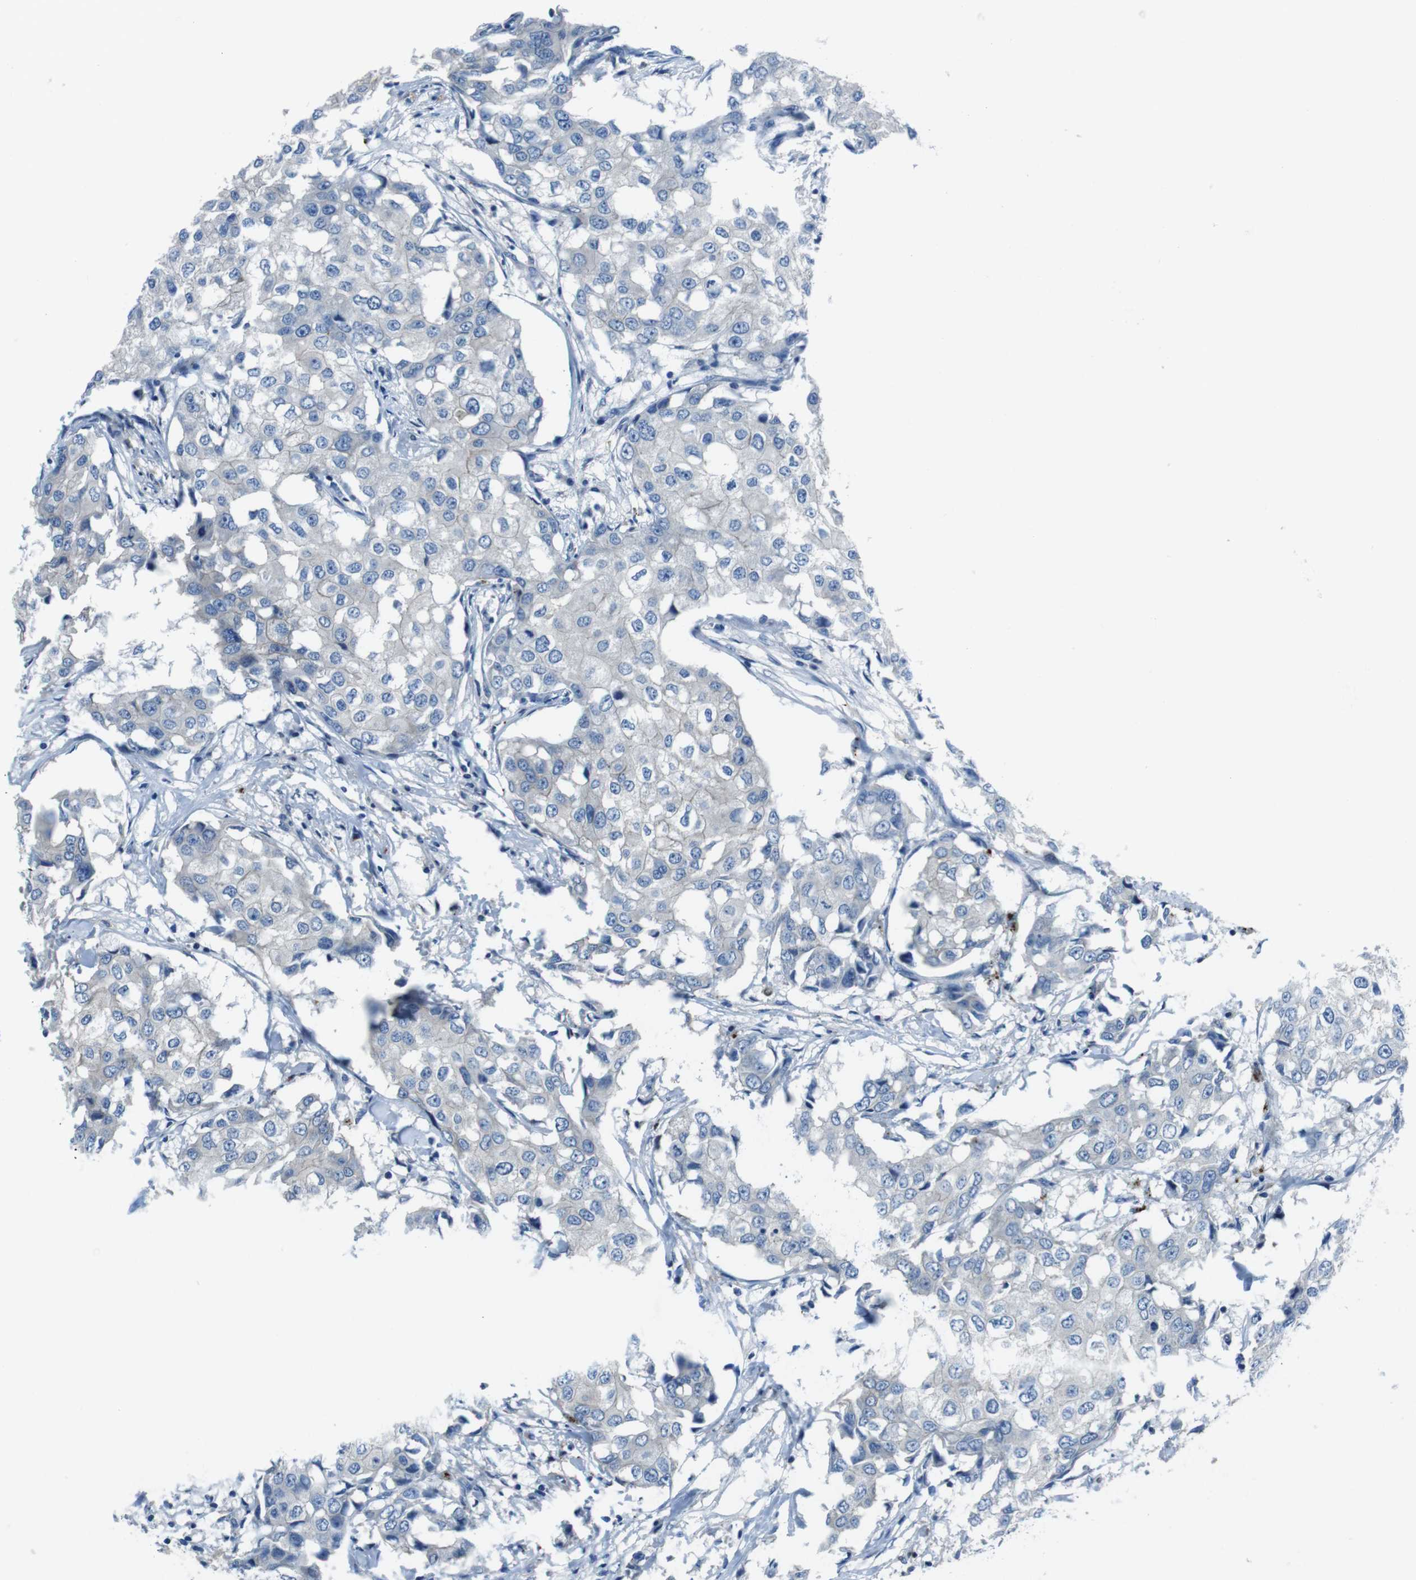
{"staining": {"intensity": "negative", "quantity": "none", "location": "none"}, "tissue": "breast cancer", "cell_type": "Tumor cells", "image_type": "cancer", "snomed": [{"axis": "morphology", "description": "Duct carcinoma"}, {"axis": "topography", "description": "Breast"}], "caption": "Tumor cells are negative for protein expression in human invasive ductal carcinoma (breast). The staining is performed using DAB (3,3'-diaminobenzidine) brown chromogen with nuclei counter-stained in using hematoxylin.", "gene": "TULP3", "patient": {"sex": "female", "age": 27}}